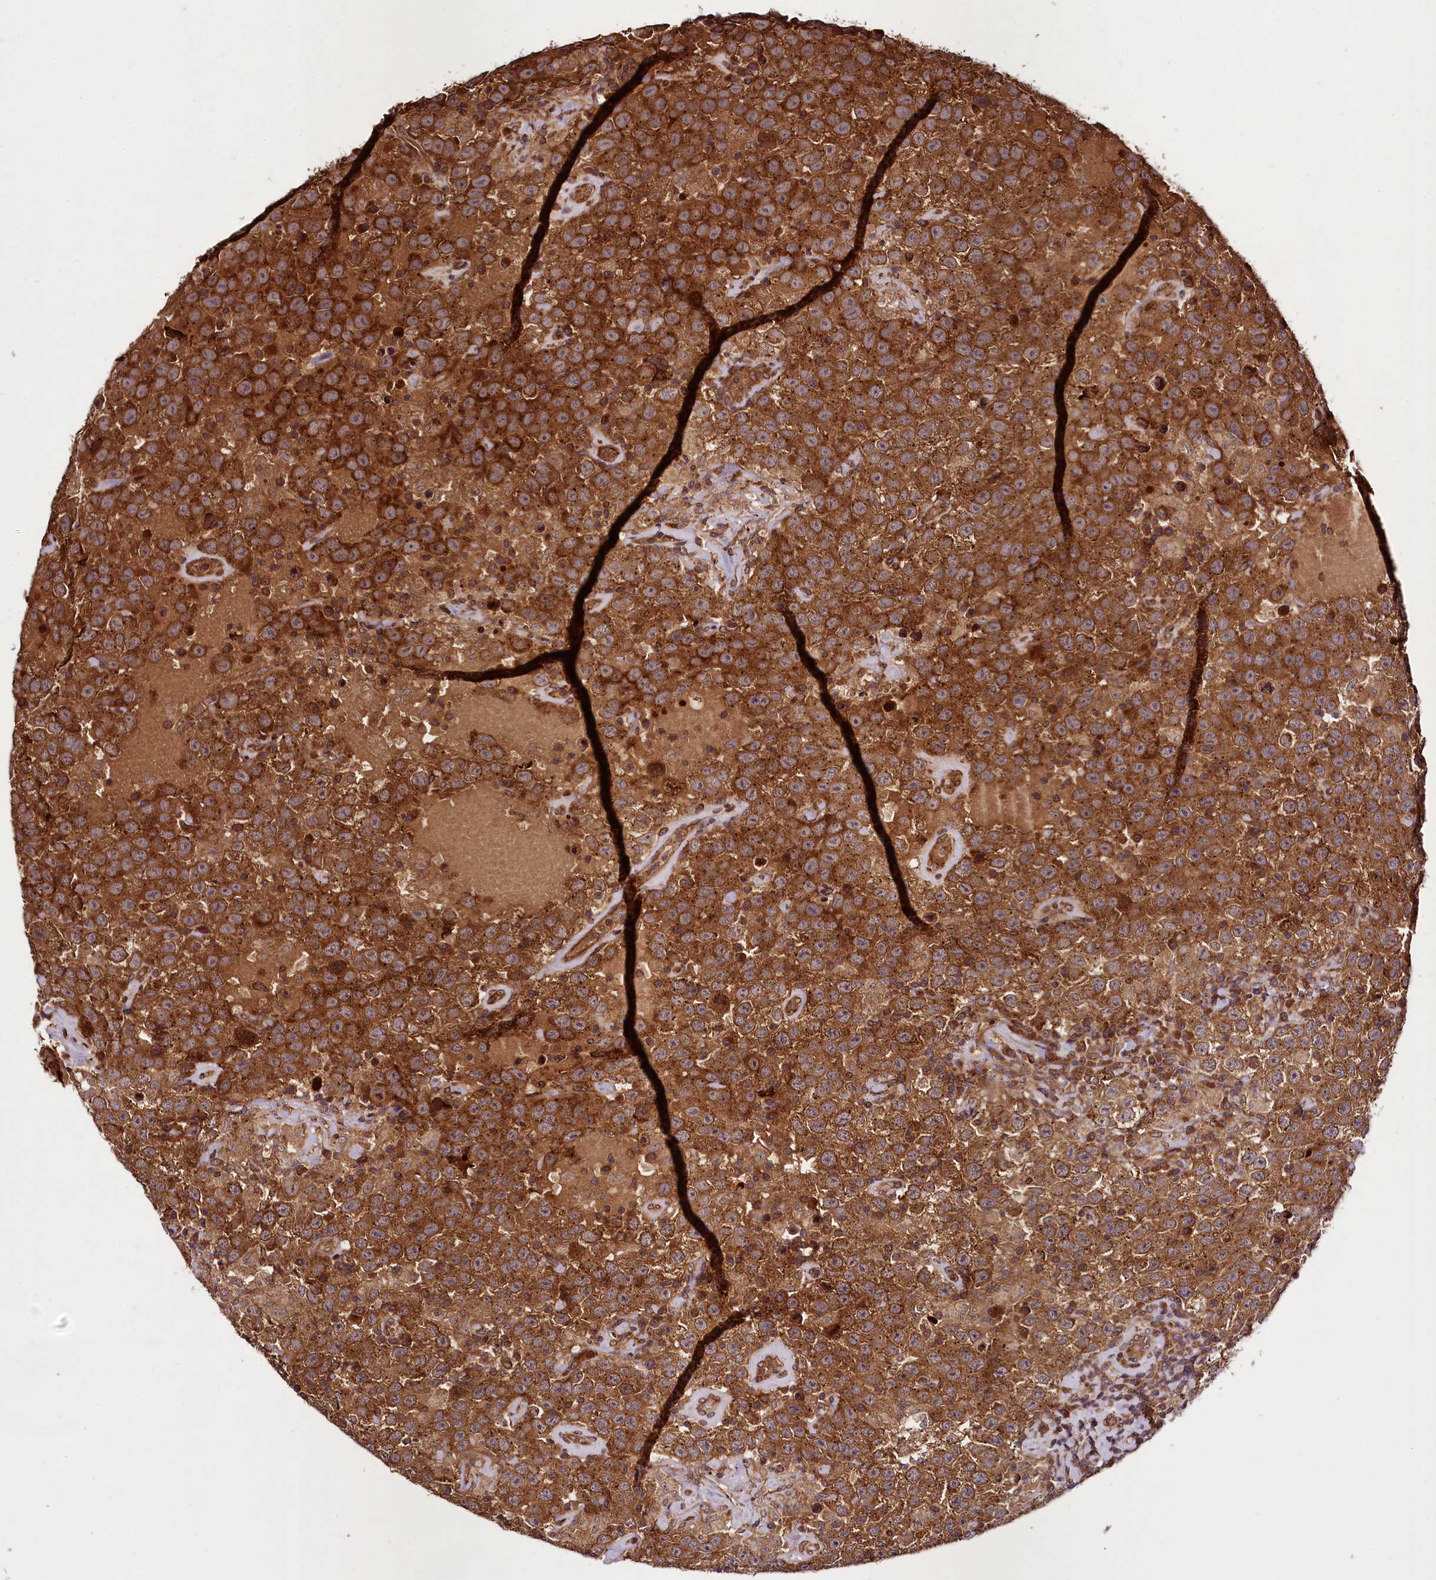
{"staining": {"intensity": "strong", "quantity": ">75%", "location": "cytoplasmic/membranous"}, "tissue": "testis cancer", "cell_type": "Tumor cells", "image_type": "cancer", "snomed": [{"axis": "morphology", "description": "Seminoma, NOS"}, {"axis": "topography", "description": "Testis"}], "caption": "A brown stain labels strong cytoplasmic/membranous expression of a protein in seminoma (testis) tumor cells.", "gene": "DCP1B", "patient": {"sex": "male", "age": 41}}